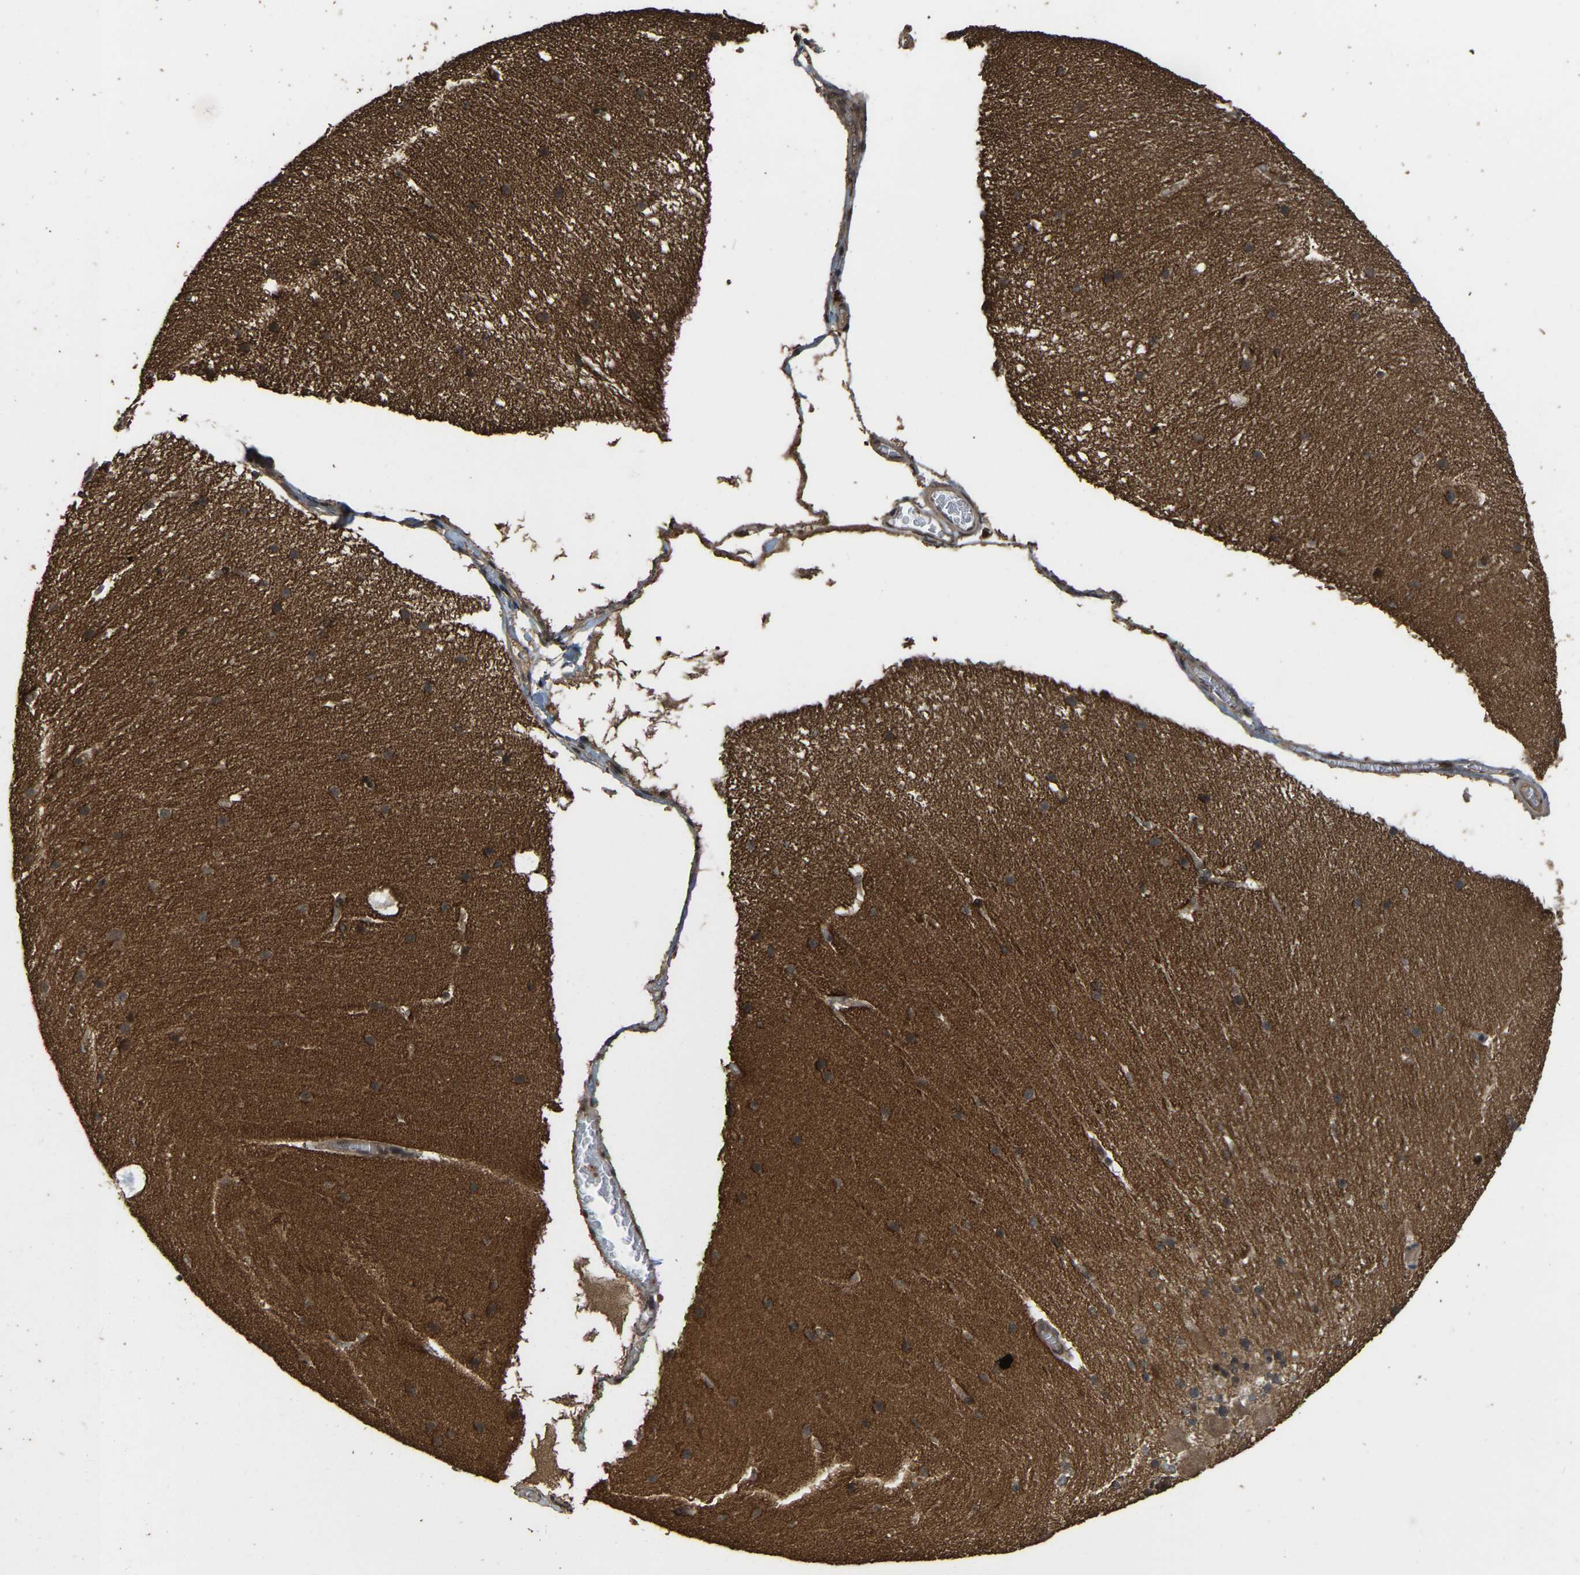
{"staining": {"intensity": "strong", "quantity": ">75%", "location": "cytoplasmic/membranous"}, "tissue": "cerebellum", "cell_type": "Cells in granular layer", "image_type": "normal", "snomed": [{"axis": "morphology", "description": "Normal tissue, NOS"}, {"axis": "topography", "description": "Cerebellum"}], "caption": "This image demonstrates IHC staining of normal cerebellum, with high strong cytoplasmic/membranous staining in approximately >75% of cells in granular layer.", "gene": "ARHGAP23", "patient": {"sex": "female", "age": 19}}